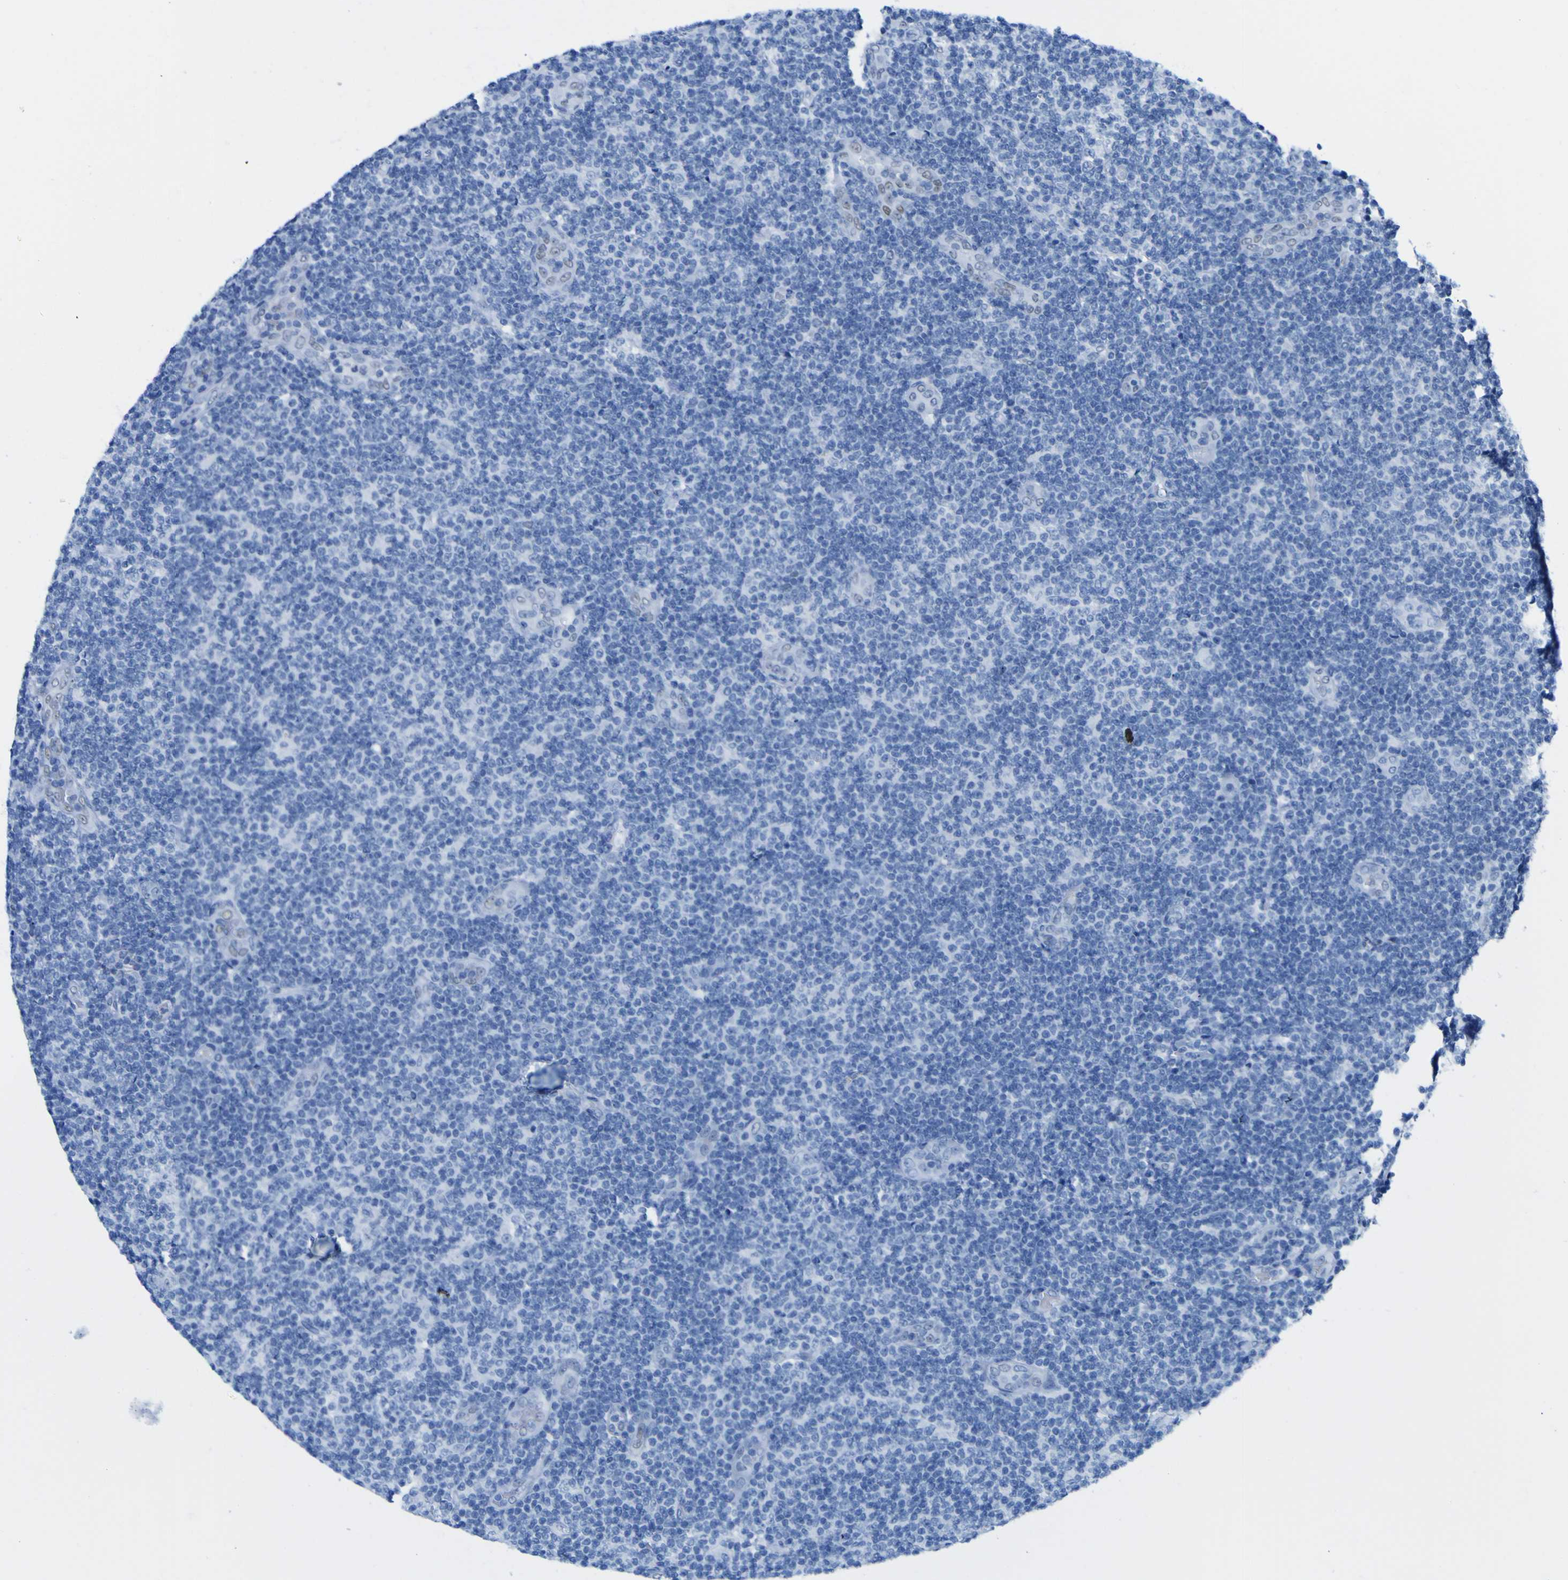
{"staining": {"intensity": "negative", "quantity": "none", "location": "none"}, "tissue": "lymphoma", "cell_type": "Tumor cells", "image_type": "cancer", "snomed": [{"axis": "morphology", "description": "Malignant lymphoma, non-Hodgkin's type, Low grade"}, {"axis": "topography", "description": "Lymph node"}], "caption": "This is an IHC photomicrograph of low-grade malignant lymphoma, non-Hodgkin's type. There is no expression in tumor cells.", "gene": "DACH1", "patient": {"sex": "male", "age": 83}}